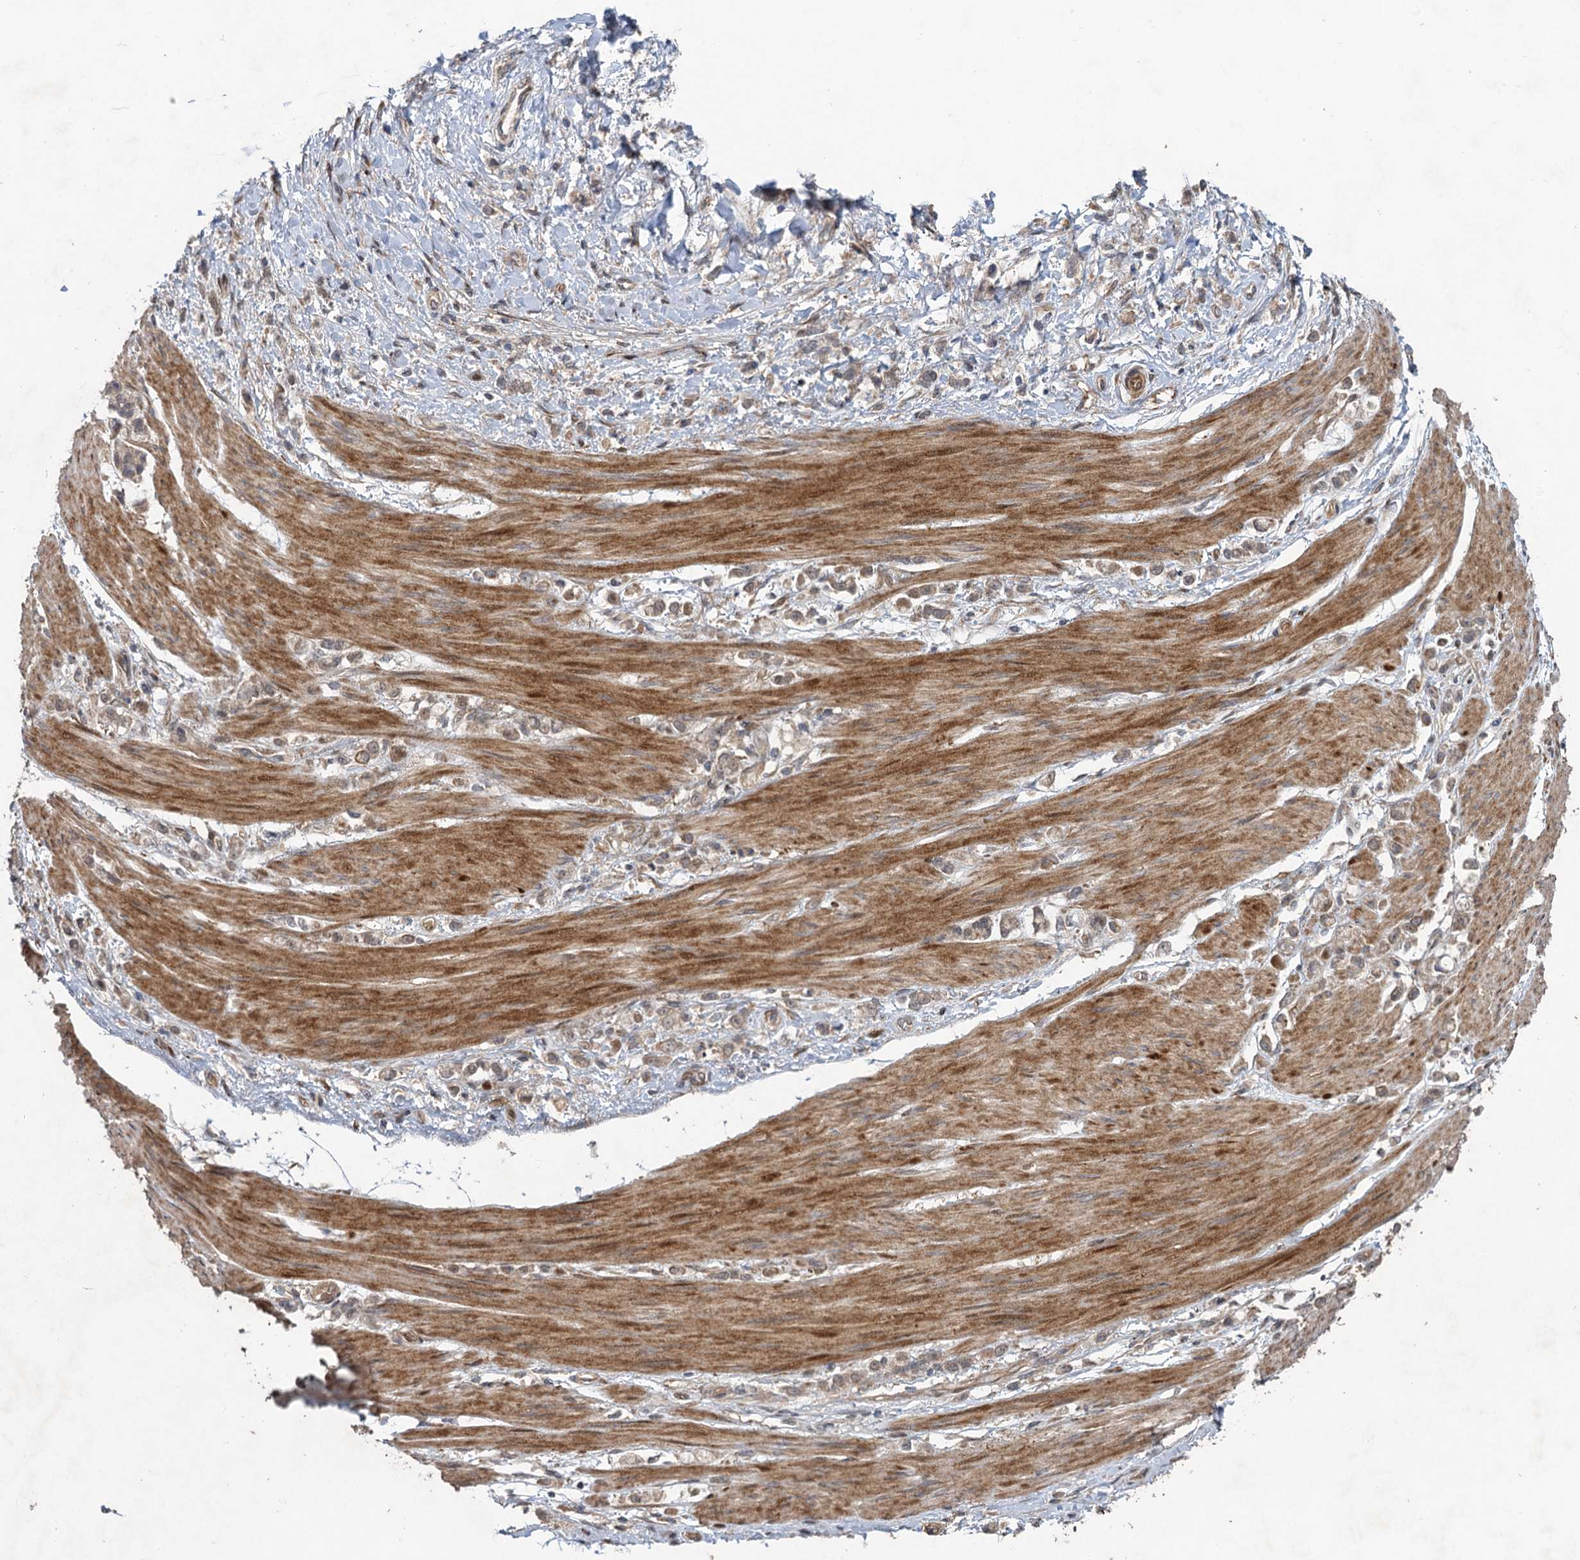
{"staining": {"intensity": "weak", "quantity": "<25%", "location": "cytoplasmic/membranous"}, "tissue": "stomach cancer", "cell_type": "Tumor cells", "image_type": "cancer", "snomed": [{"axis": "morphology", "description": "Adenocarcinoma, NOS"}, {"axis": "topography", "description": "Stomach"}], "caption": "Tumor cells are negative for protein expression in human adenocarcinoma (stomach).", "gene": "NUDT22", "patient": {"sex": "female", "age": 60}}